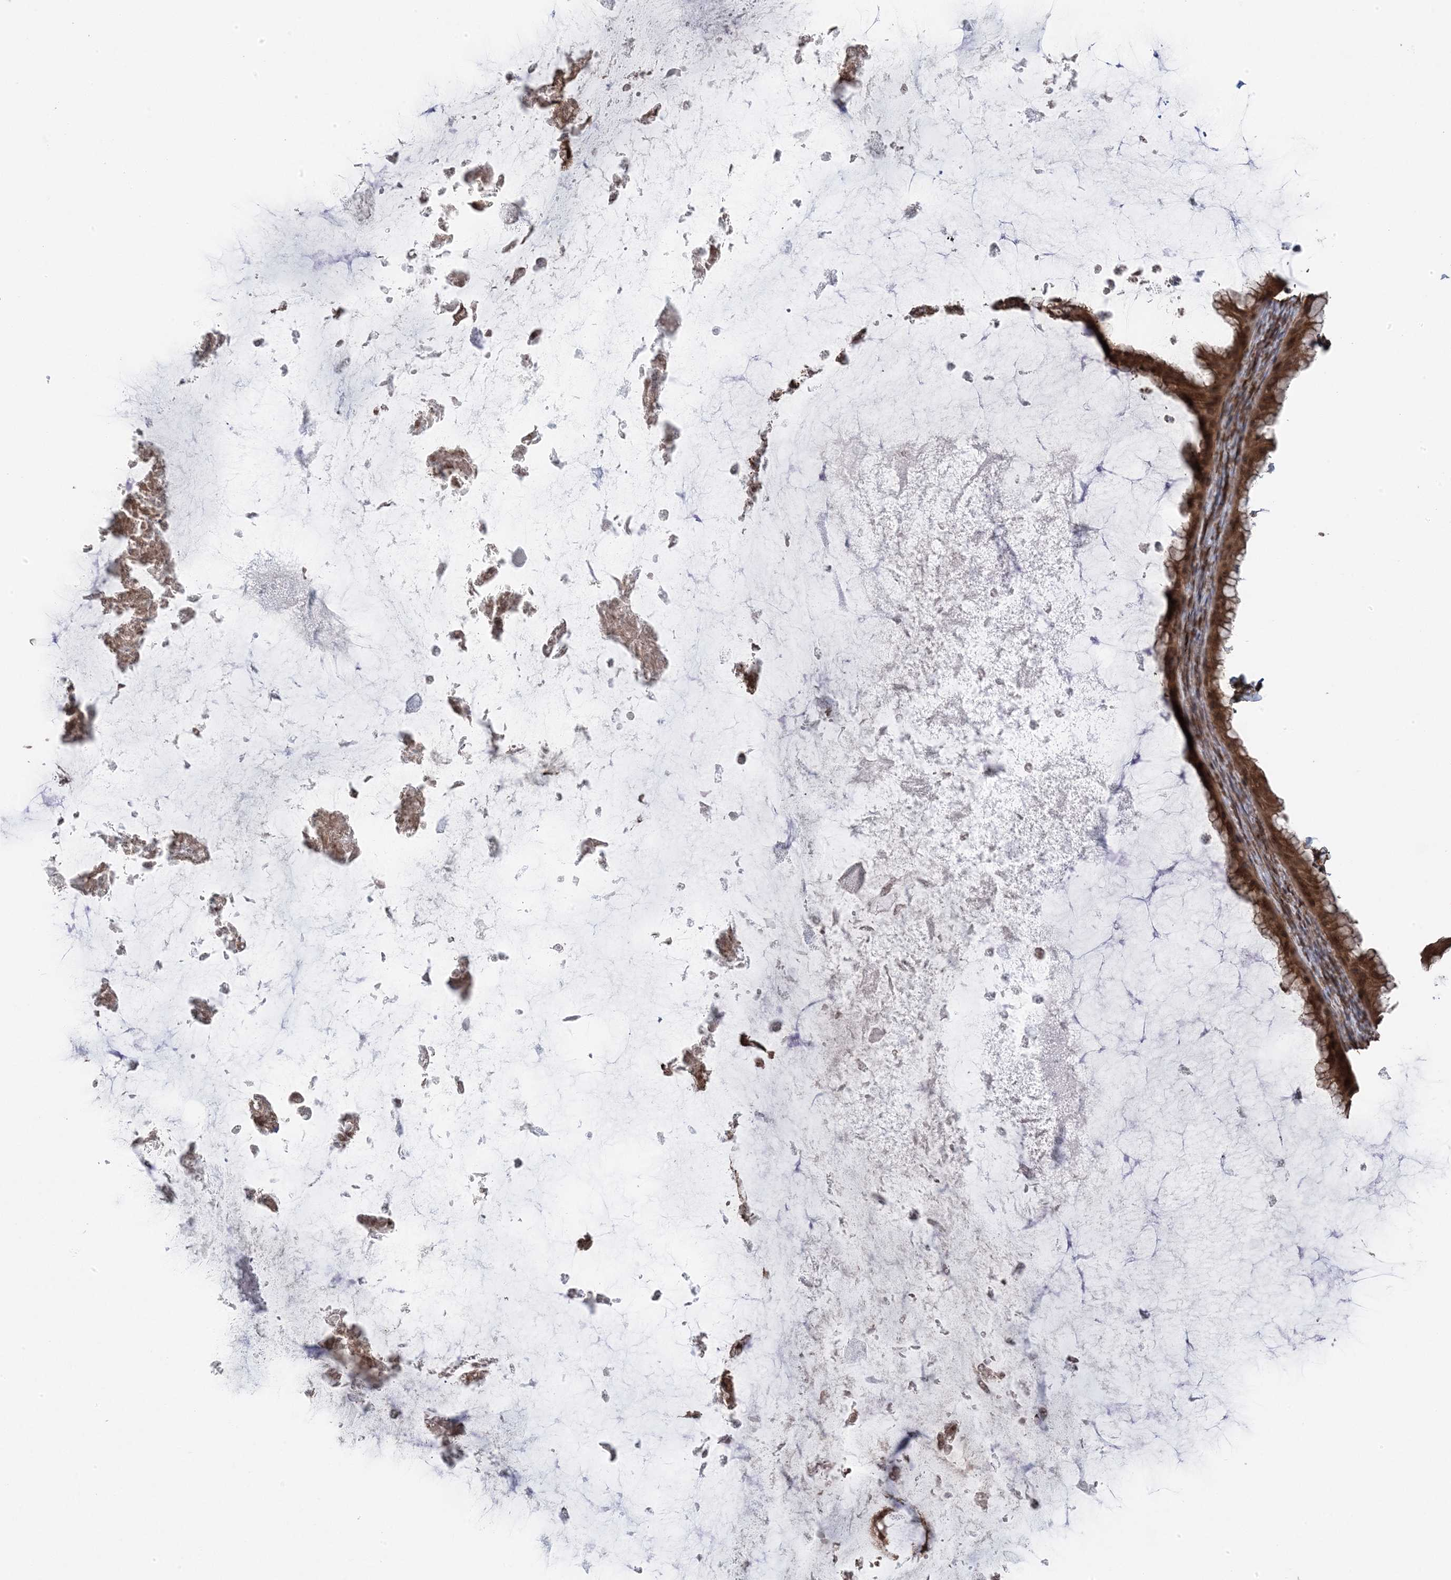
{"staining": {"intensity": "moderate", "quantity": ">75%", "location": "cytoplasmic/membranous,nuclear"}, "tissue": "ovarian cancer", "cell_type": "Tumor cells", "image_type": "cancer", "snomed": [{"axis": "morphology", "description": "Cystadenocarcinoma, mucinous, NOS"}, {"axis": "topography", "description": "Ovary"}], "caption": "DAB (3,3'-diaminobenzidine) immunohistochemical staining of human ovarian mucinous cystadenocarcinoma exhibits moderate cytoplasmic/membranous and nuclear protein positivity in about >75% of tumor cells.", "gene": "MAPK1IP1L", "patient": {"sex": "female", "age": 61}}